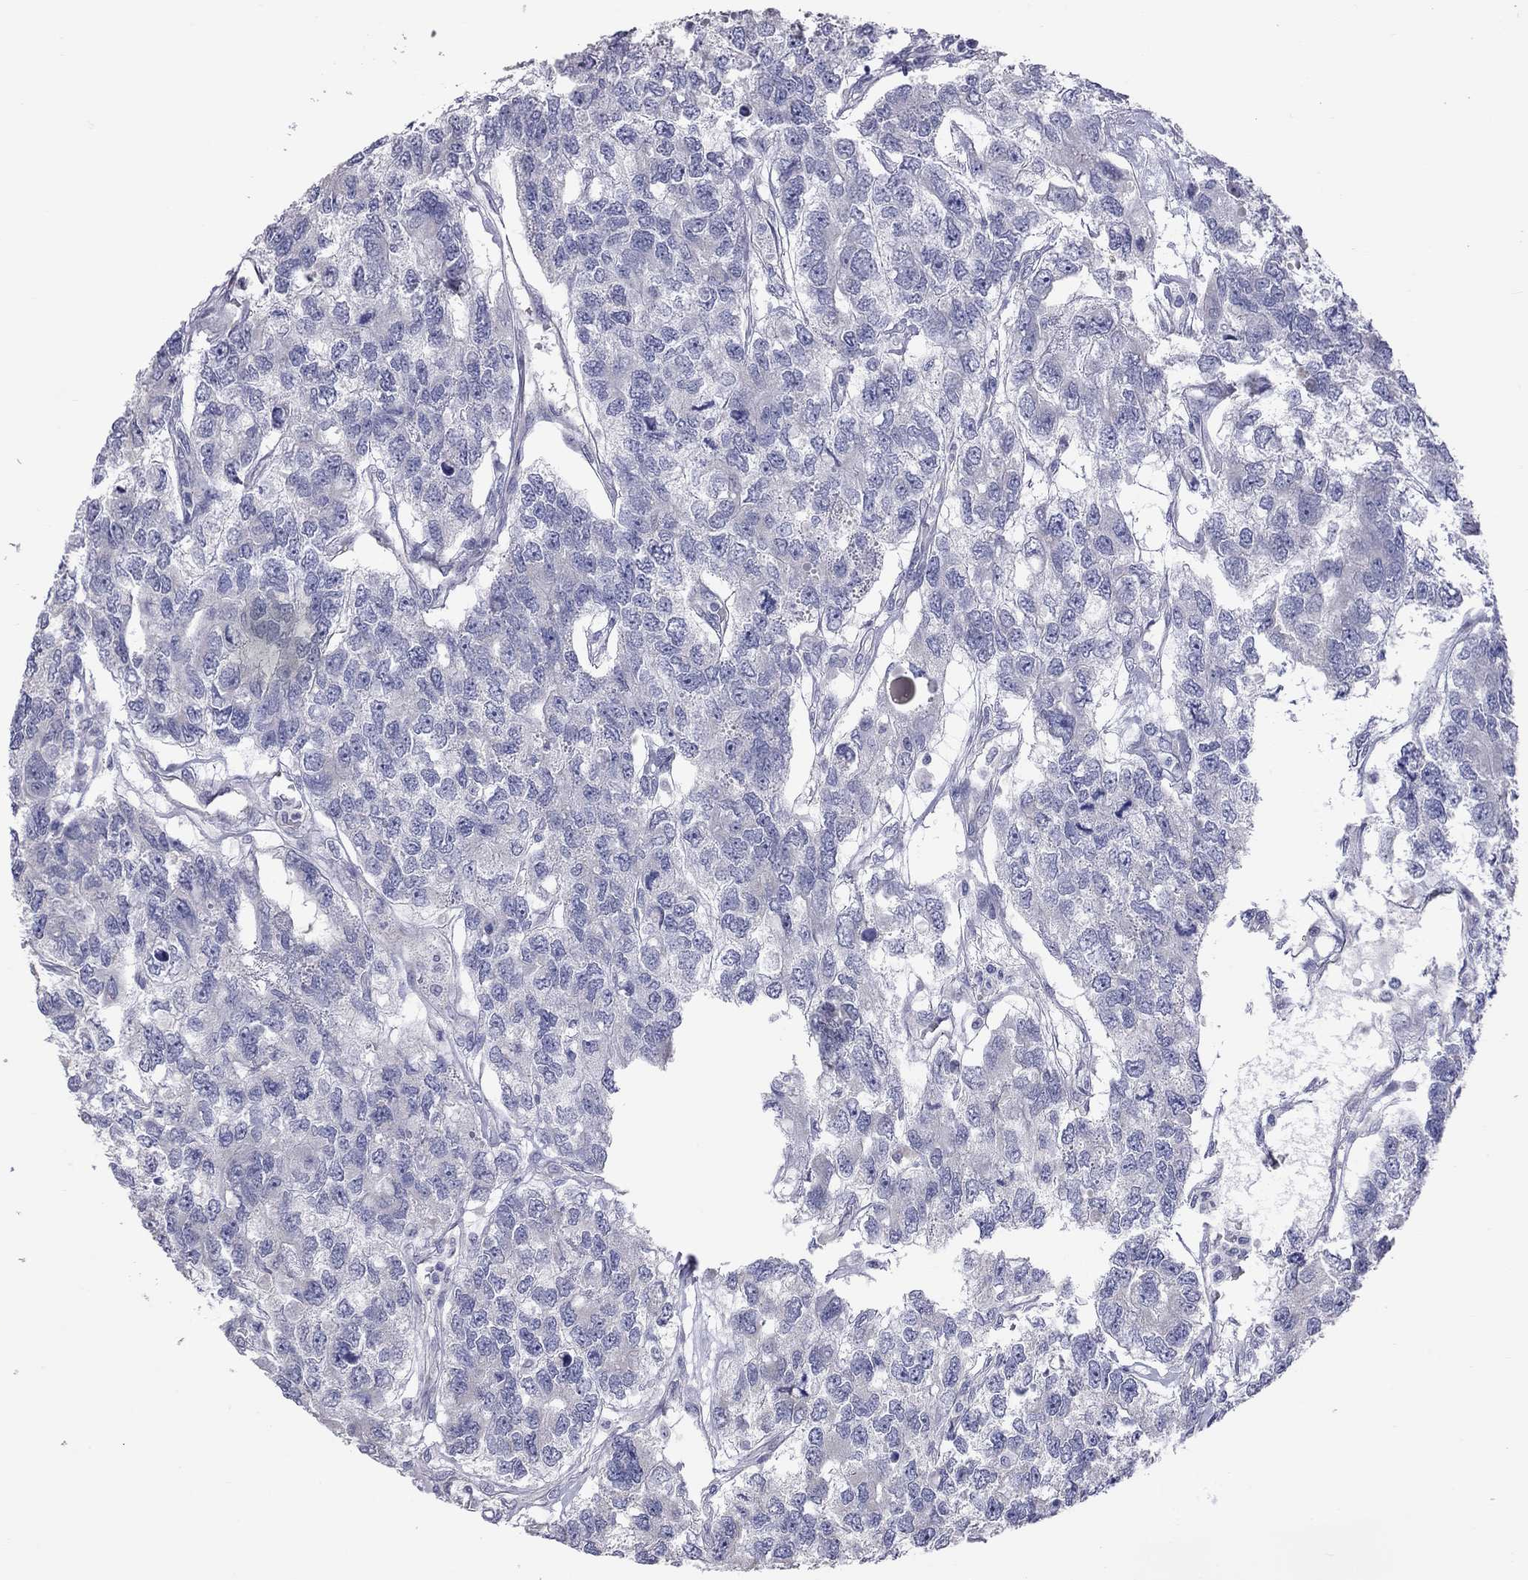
{"staining": {"intensity": "negative", "quantity": "none", "location": "none"}, "tissue": "testis cancer", "cell_type": "Tumor cells", "image_type": "cancer", "snomed": [{"axis": "morphology", "description": "Seminoma, NOS"}, {"axis": "topography", "description": "Testis"}], "caption": "Testis cancer (seminoma) was stained to show a protein in brown. There is no significant expression in tumor cells. Nuclei are stained in blue.", "gene": "HYLS1", "patient": {"sex": "male", "age": 52}}